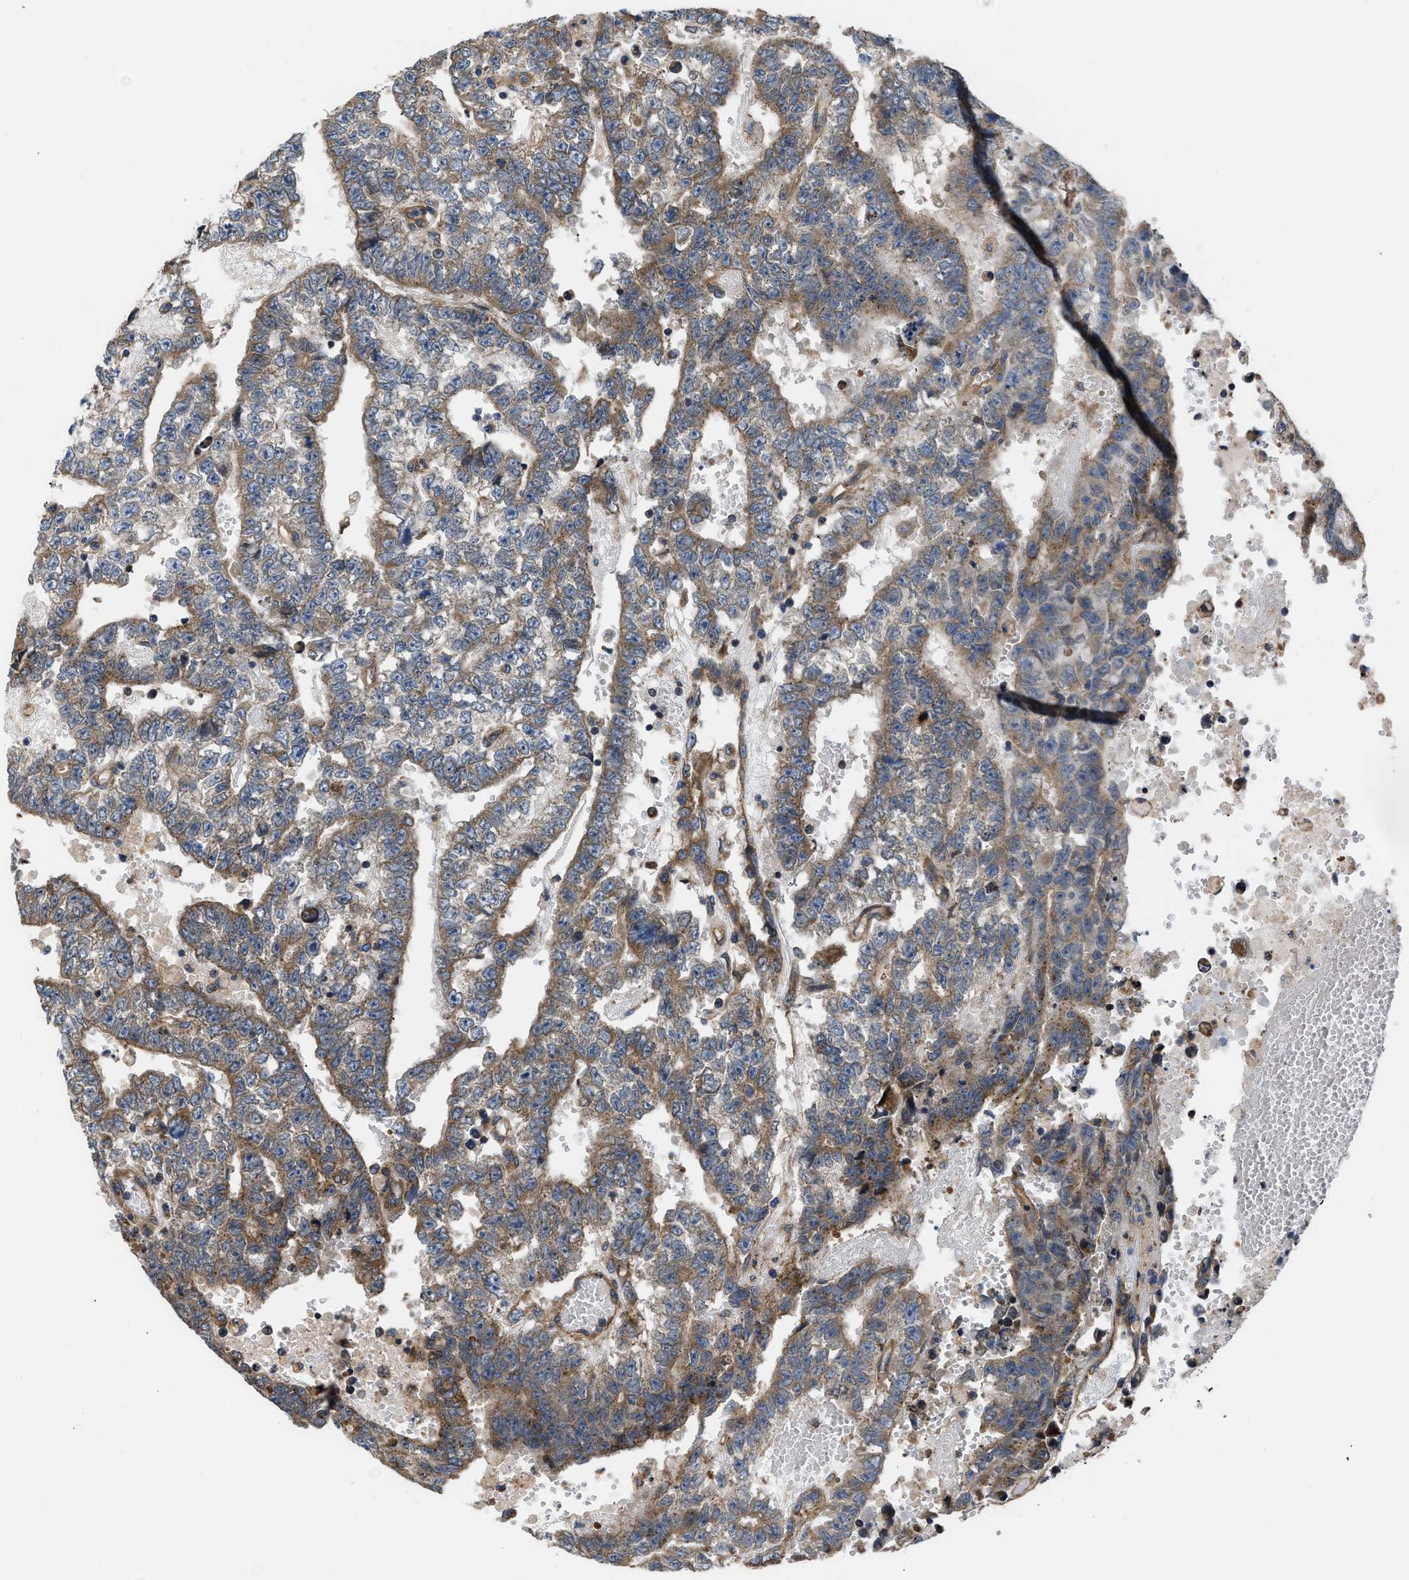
{"staining": {"intensity": "moderate", "quantity": ">75%", "location": "cytoplasmic/membranous"}, "tissue": "testis cancer", "cell_type": "Tumor cells", "image_type": "cancer", "snomed": [{"axis": "morphology", "description": "Carcinoma, Embryonal, NOS"}, {"axis": "topography", "description": "Testis"}], "caption": "Protein analysis of testis cancer (embryonal carcinoma) tissue reveals moderate cytoplasmic/membranous positivity in about >75% of tumor cells. (Stains: DAB (3,3'-diaminobenzidine) in brown, nuclei in blue, Microscopy: brightfield microscopy at high magnification).", "gene": "CEP128", "patient": {"sex": "male", "age": 25}}